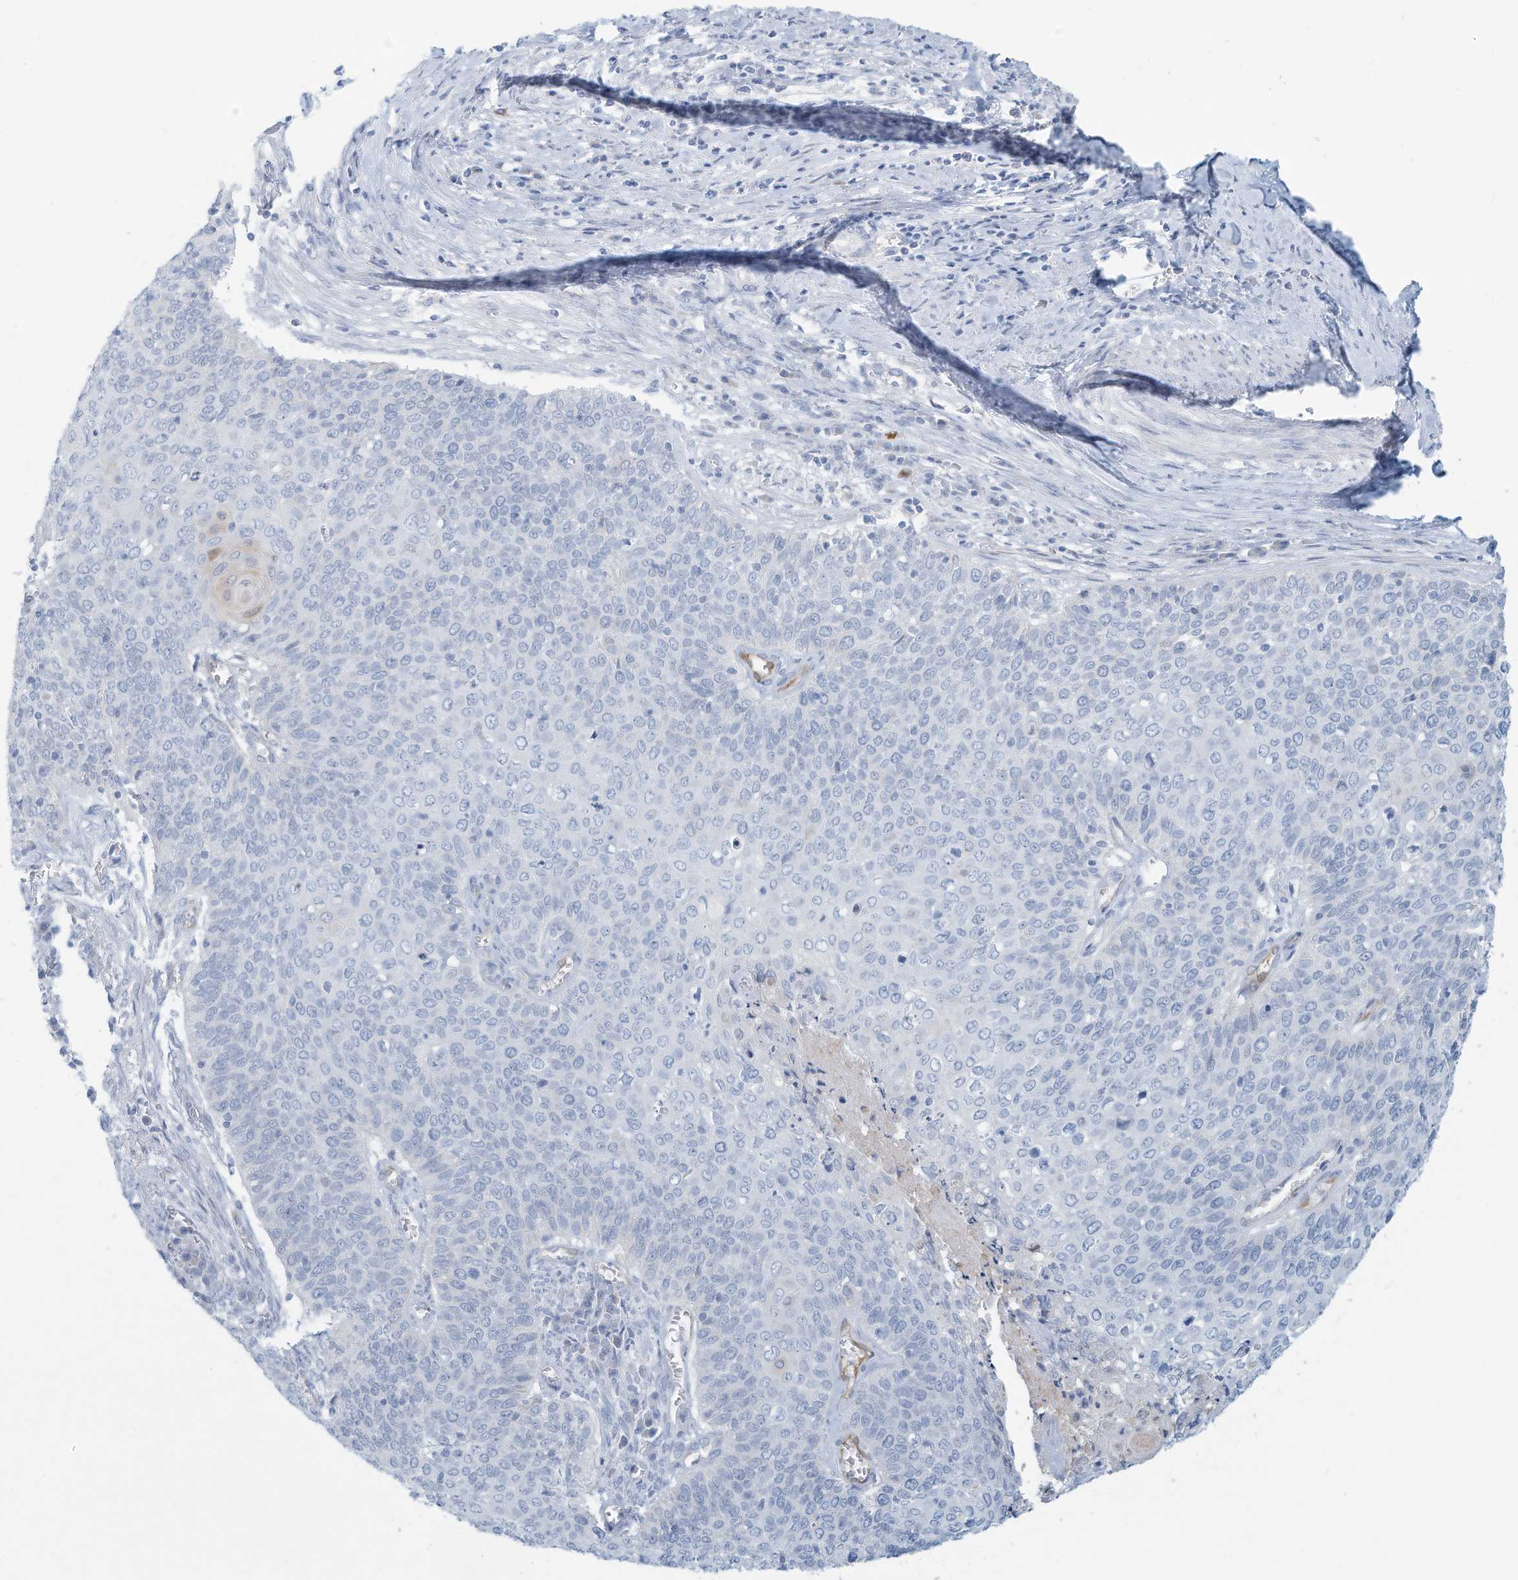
{"staining": {"intensity": "negative", "quantity": "none", "location": "none"}, "tissue": "cervical cancer", "cell_type": "Tumor cells", "image_type": "cancer", "snomed": [{"axis": "morphology", "description": "Squamous cell carcinoma, NOS"}, {"axis": "topography", "description": "Cervix"}], "caption": "DAB (3,3'-diaminobenzidine) immunohistochemical staining of human cervical squamous cell carcinoma displays no significant positivity in tumor cells.", "gene": "ERI2", "patient": {"sex": "female", "age": 39}}